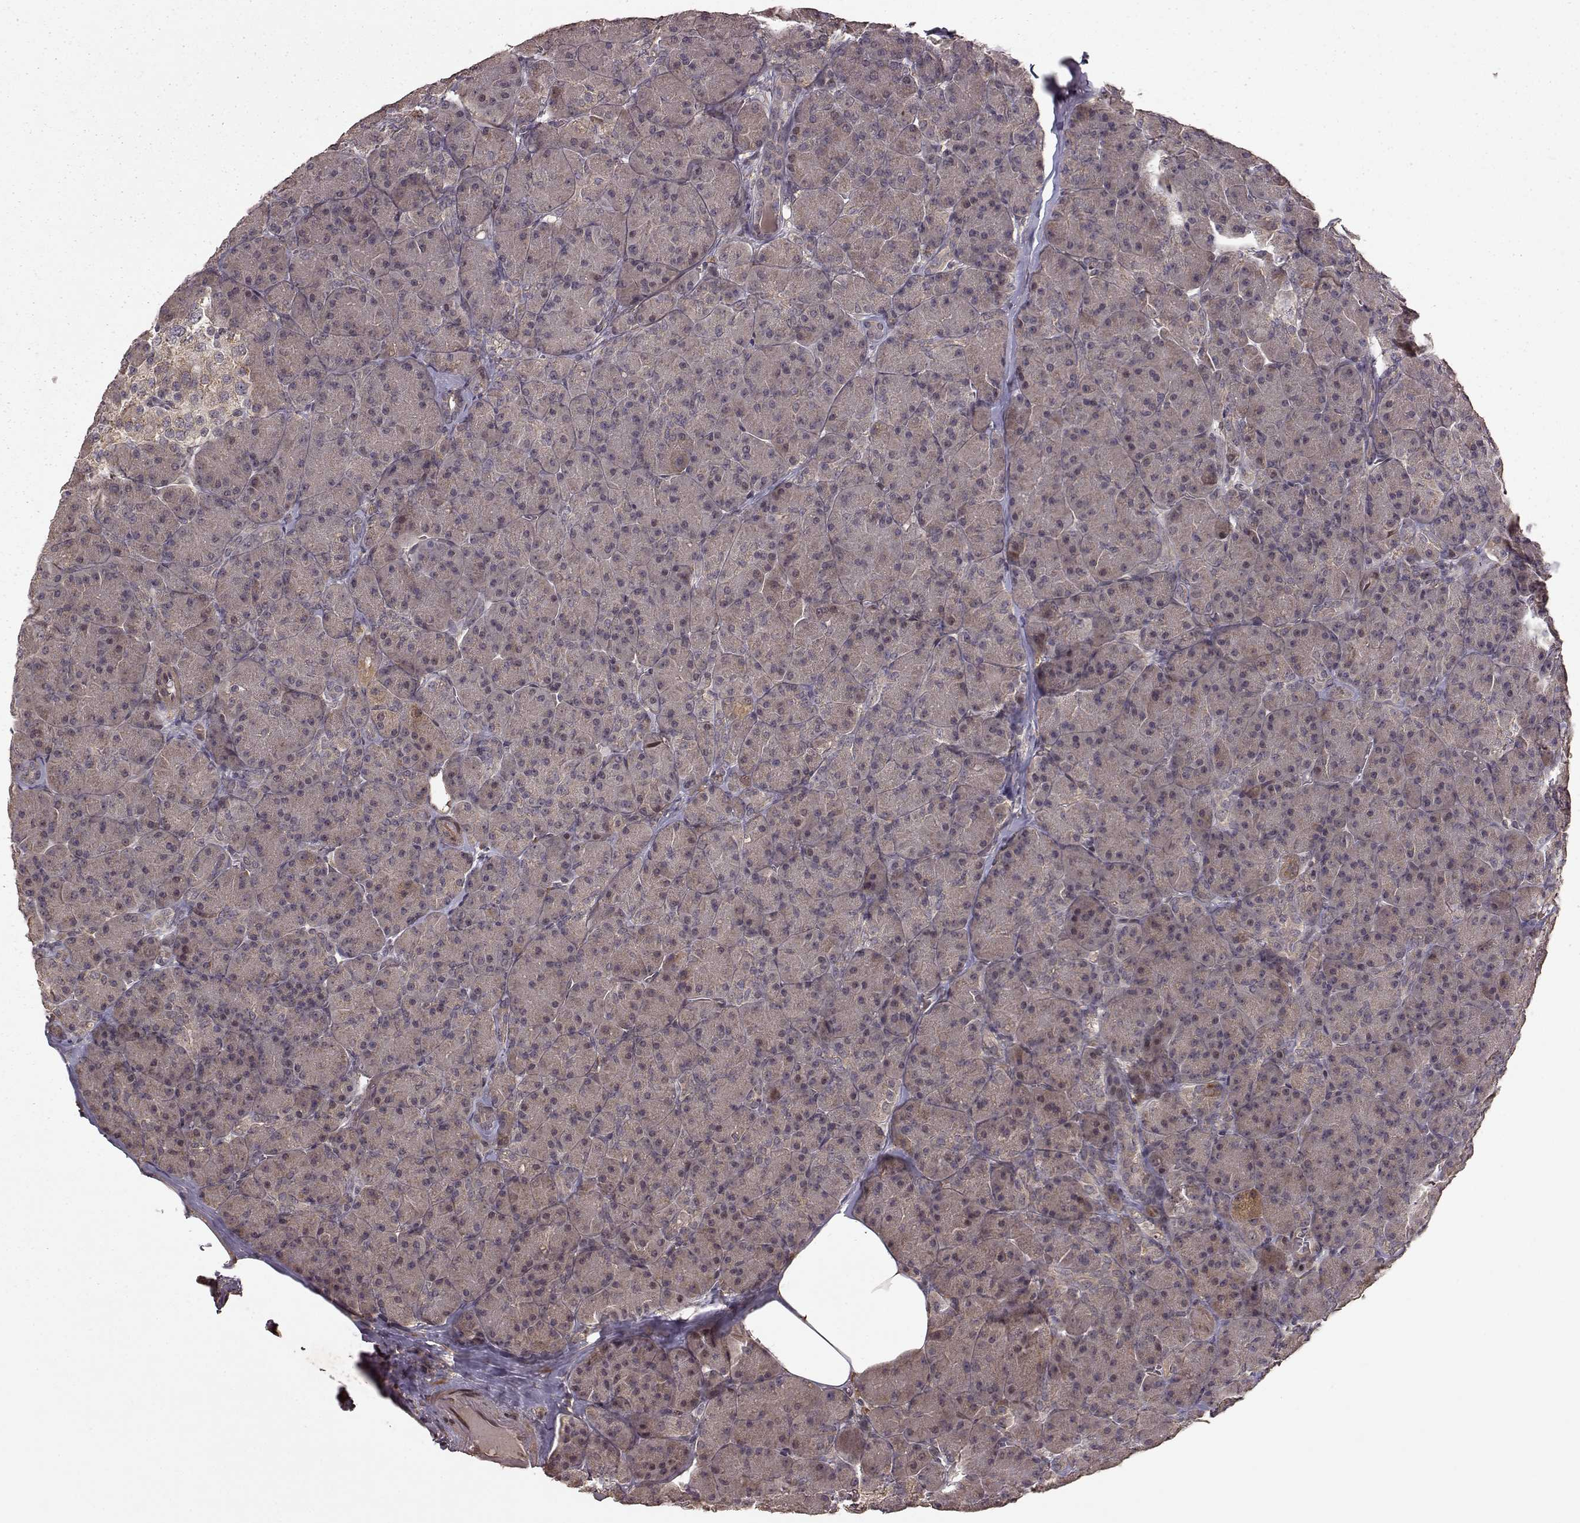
{"staining": {"intensity": "moderate", "quantity": "<25%", "location": "cytoplasmic/membranous"}, "tissue": "pancreas", "cell_type": "Exocrine glandular cells", "image_type": "normal", "snomed": [{"axis": "morphology", "description": "Normal tissue, NOS"}, {"axis": "topography", "description": "Pancreas"}], "caption": "Moderate cytoplasmic/membranous protein expression is present in about <25% of exocrine glandular cells in pancreas. Nuclei are stained in blue.", "gene": "FSTL1", "patient": {"sex": "male", "age": 57}}